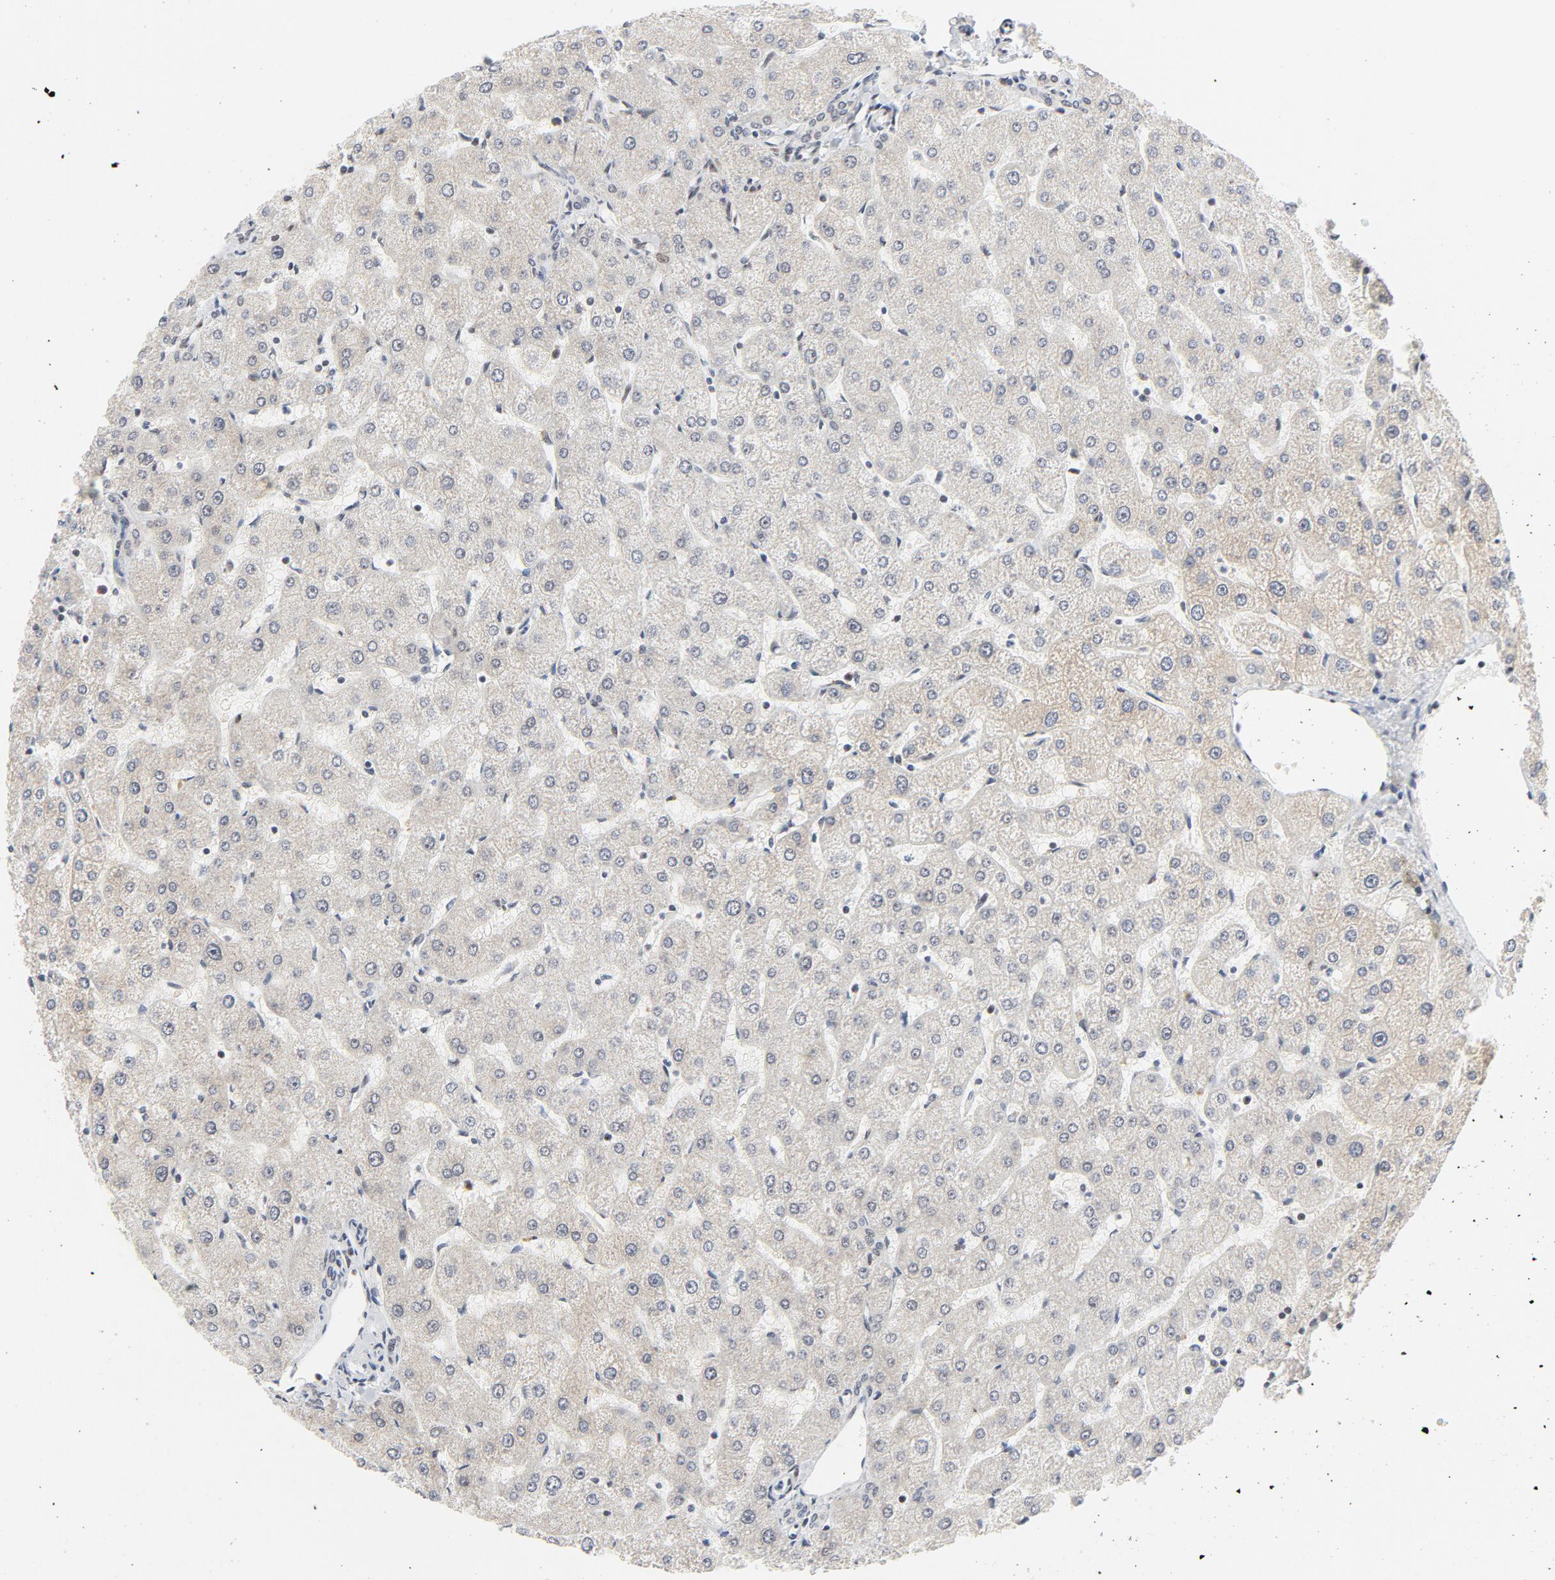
{"staining": {"intensity": "negative", "quantity": "none", "location": "none"}, "tissue": "liver", "cell_type": "Cholangiocytes", "image_type": "normal", "snomed": [{"axis": "morphology", "description": "Normal tissue, NOS"}, {"axis": "topography", "description": "Liver"}], "caption": "The IHC image has no significant expression in cholangiocytes of liver. (DAB (3,3'-diaminobenzidine) immunohistochemistry (IHC), high magnification).", "gene": "ERCC1", "patient": {"sex": "male", "age": 67}}